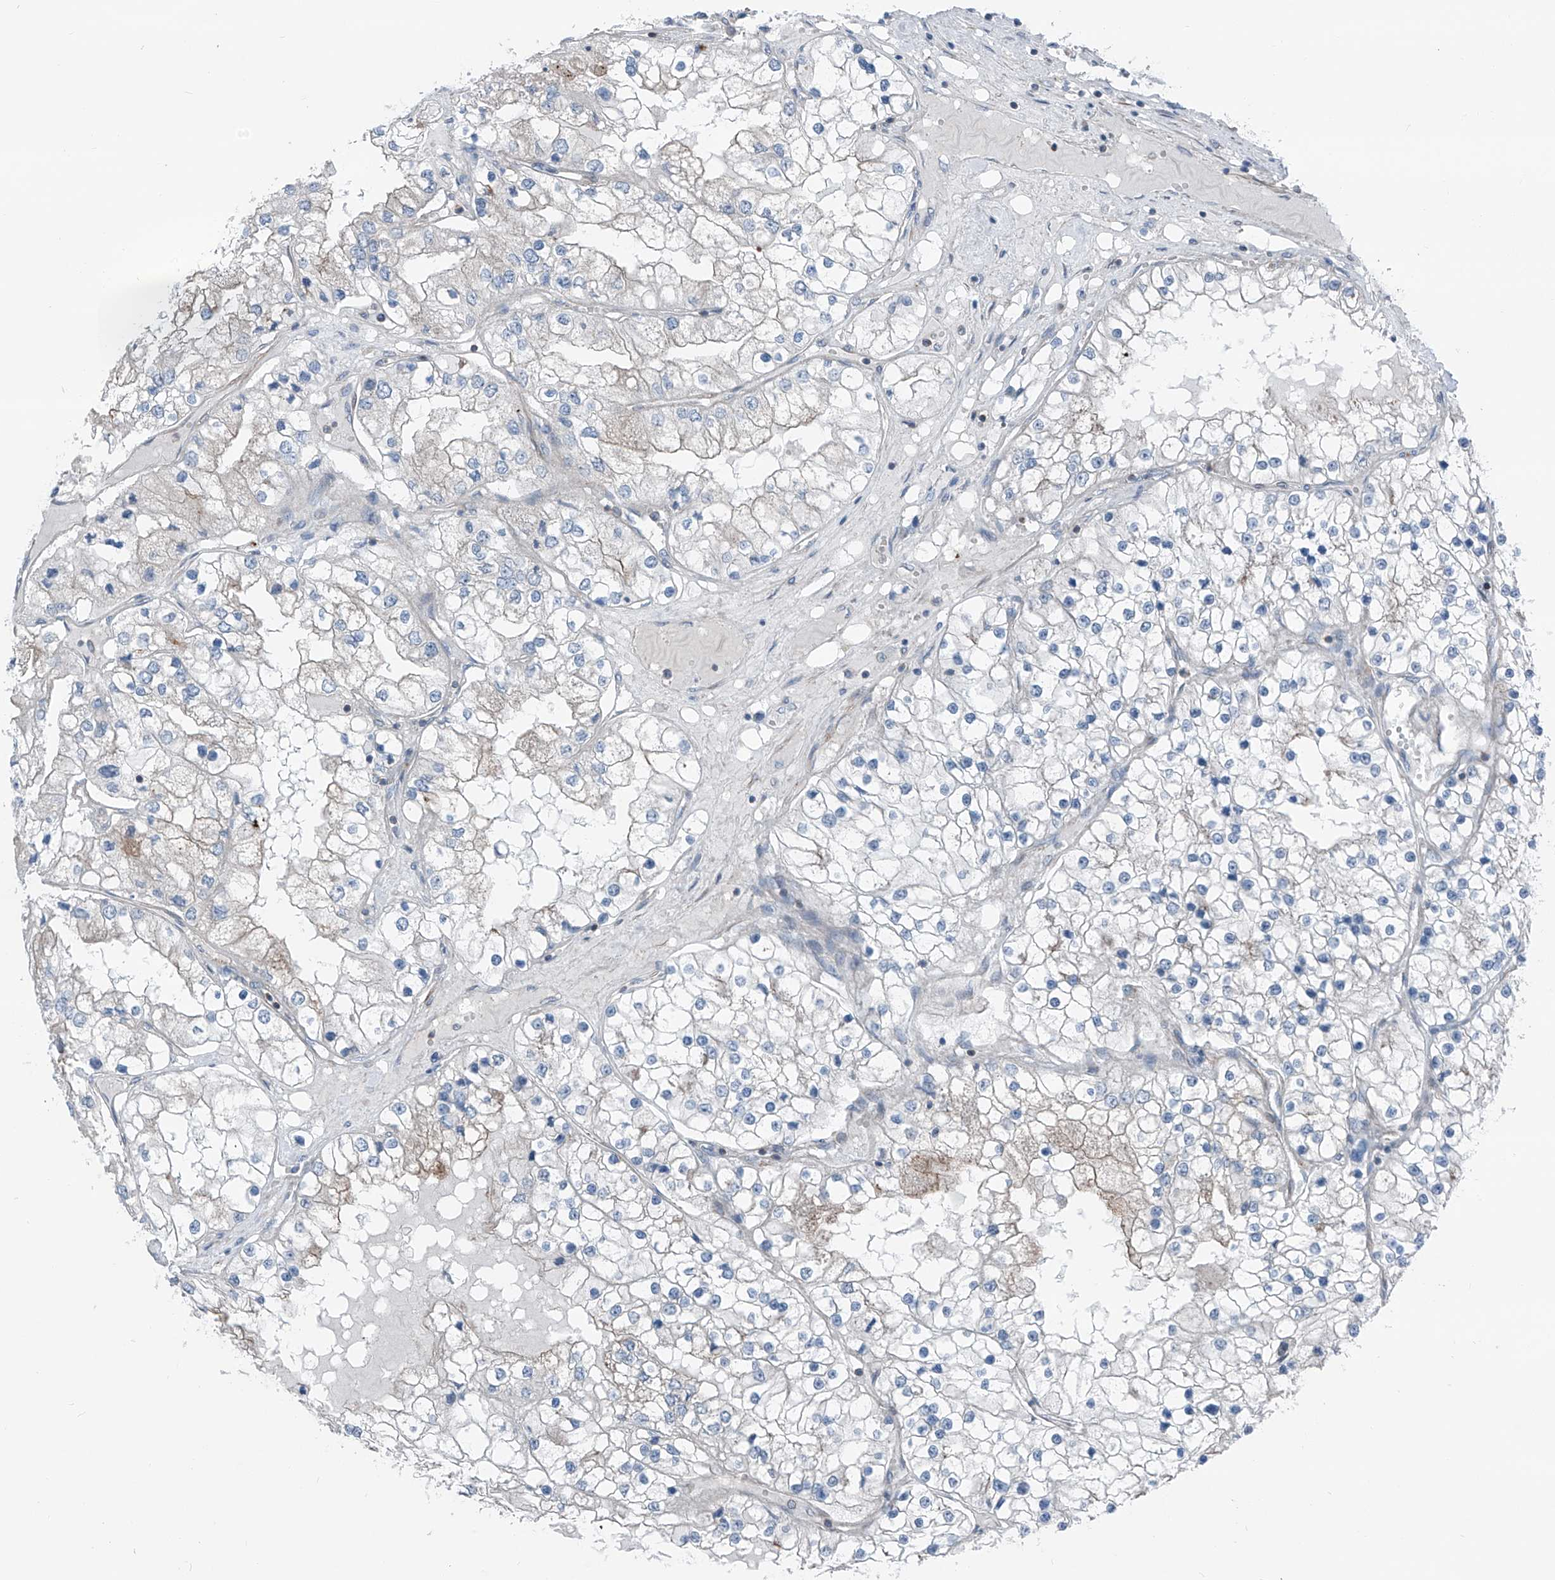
{"staining": {"intensity": "negative", "quantity": "none", "location": "none"}, "tissue": "renal cancer", "cell_type": "Tumor cells", "image_type": "cancer", "snomed": [{"axis": "morphology", "description": "Adenocarcinoma, NOS"}, {"axis": "topography", "description": "Kidney"}], "caption": "This histopathology image is of adenocarcinoma (renal) stained with immunohistochemistry (IHC) to label a protein in brown with the nuclei are counter-stained blue. There is no staining in tumor cells.", "gene": "HSPB11", "patient": {"sex": "male", "age": 68}}